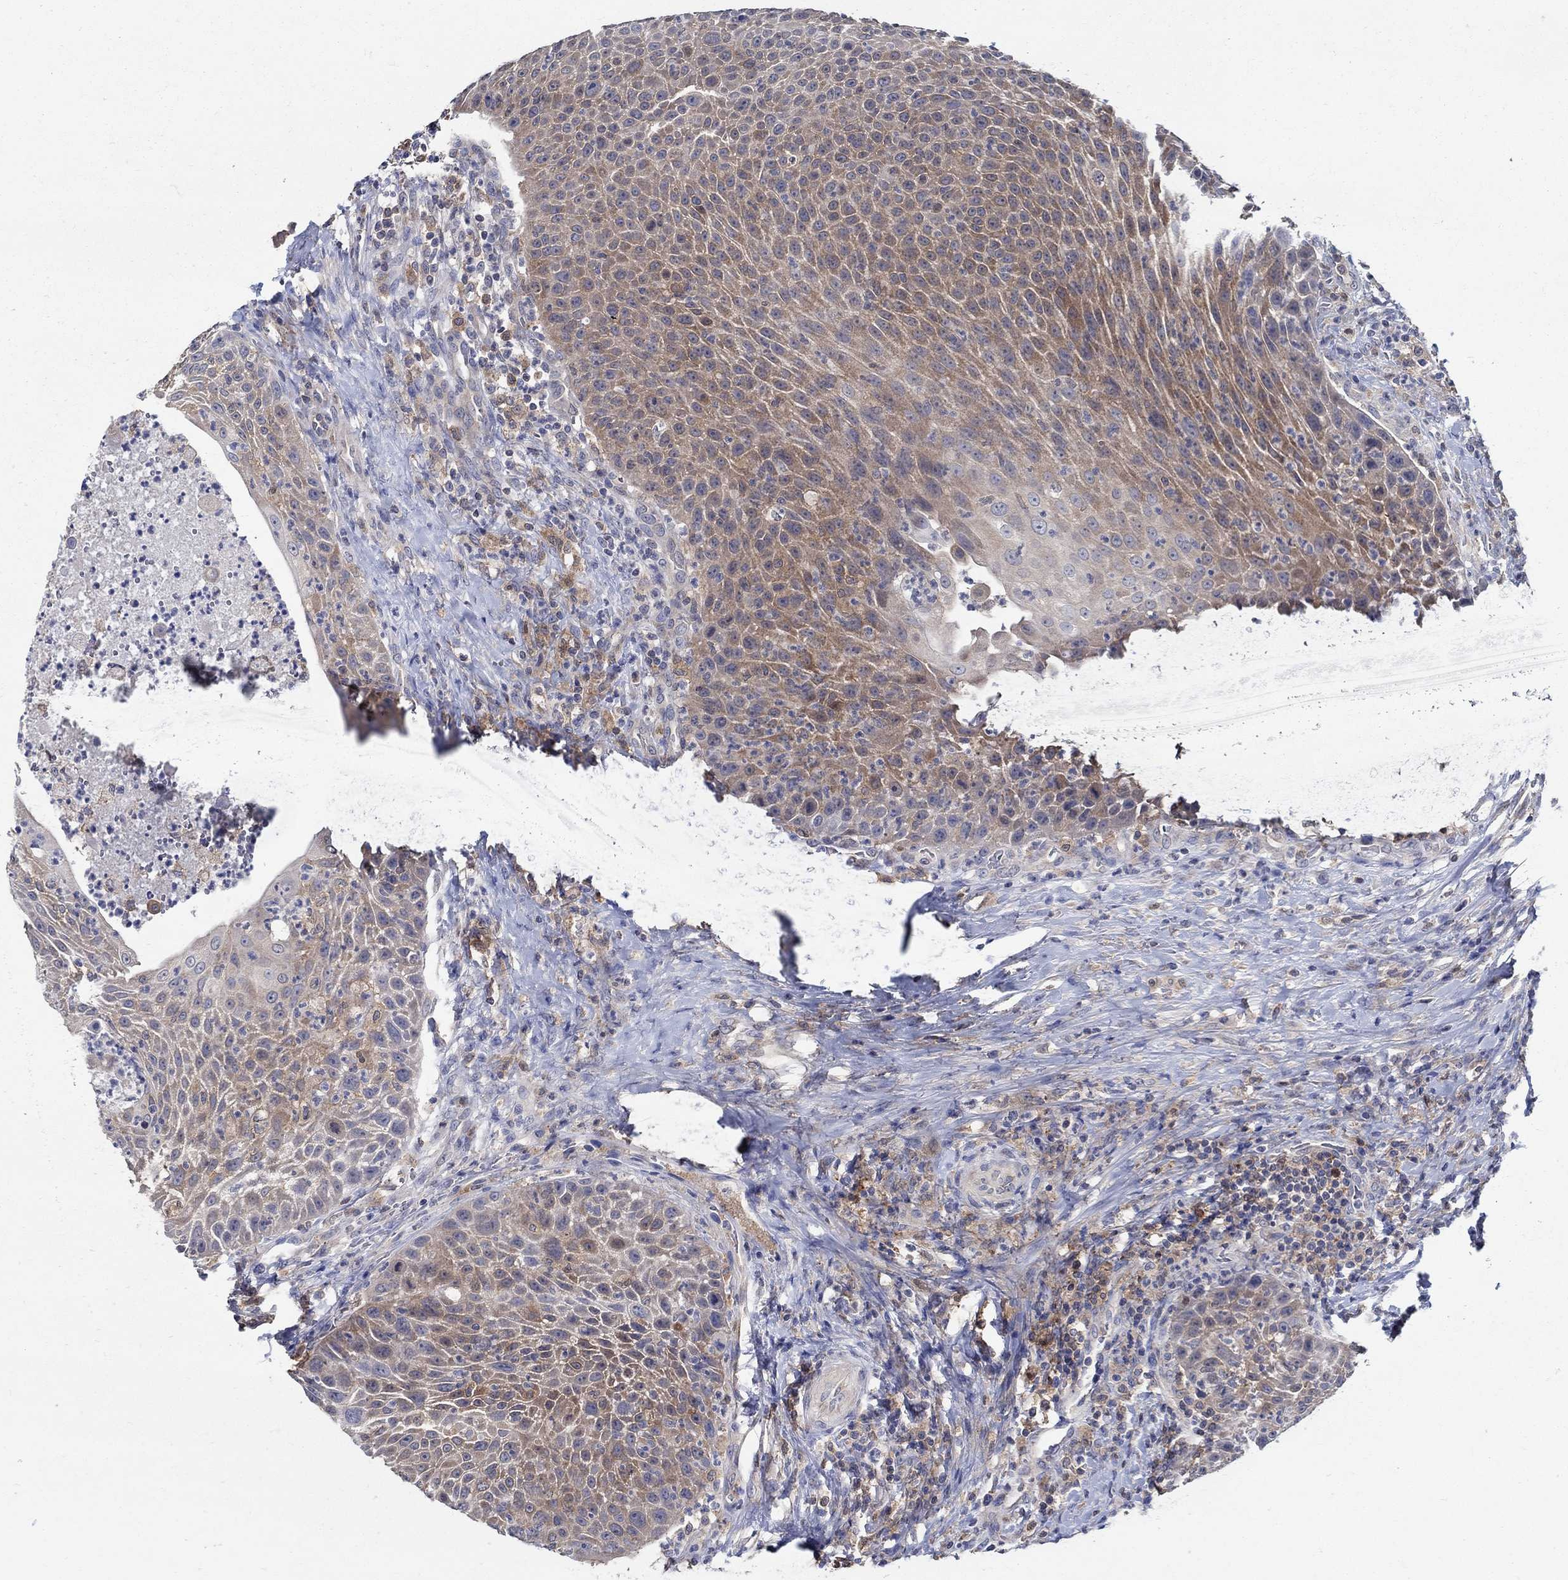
{"staining": {"intensity": "moderate", "quantity": "25%-75%", "location": "cytoplasmic/membranous"}, "tissue": "head and neck cancer", "cell_type": "Tumor cells", "image_type": "cancer", "snomed": [{"axis": "morphology", "description": "Squamous cell carcinoma, NOS"}, {"axis": "topography", "description": "Head-Neck"}], "caption": "High-power microscopy captured an immunohistochemistry micrograph of head and neck cancer, revealing moderate cytoplasmic/membranous positivity in approximately 25%-75% of tumor cells.", "gene": "MTHFR", "patient": {"sex": "male", "age": 69}}